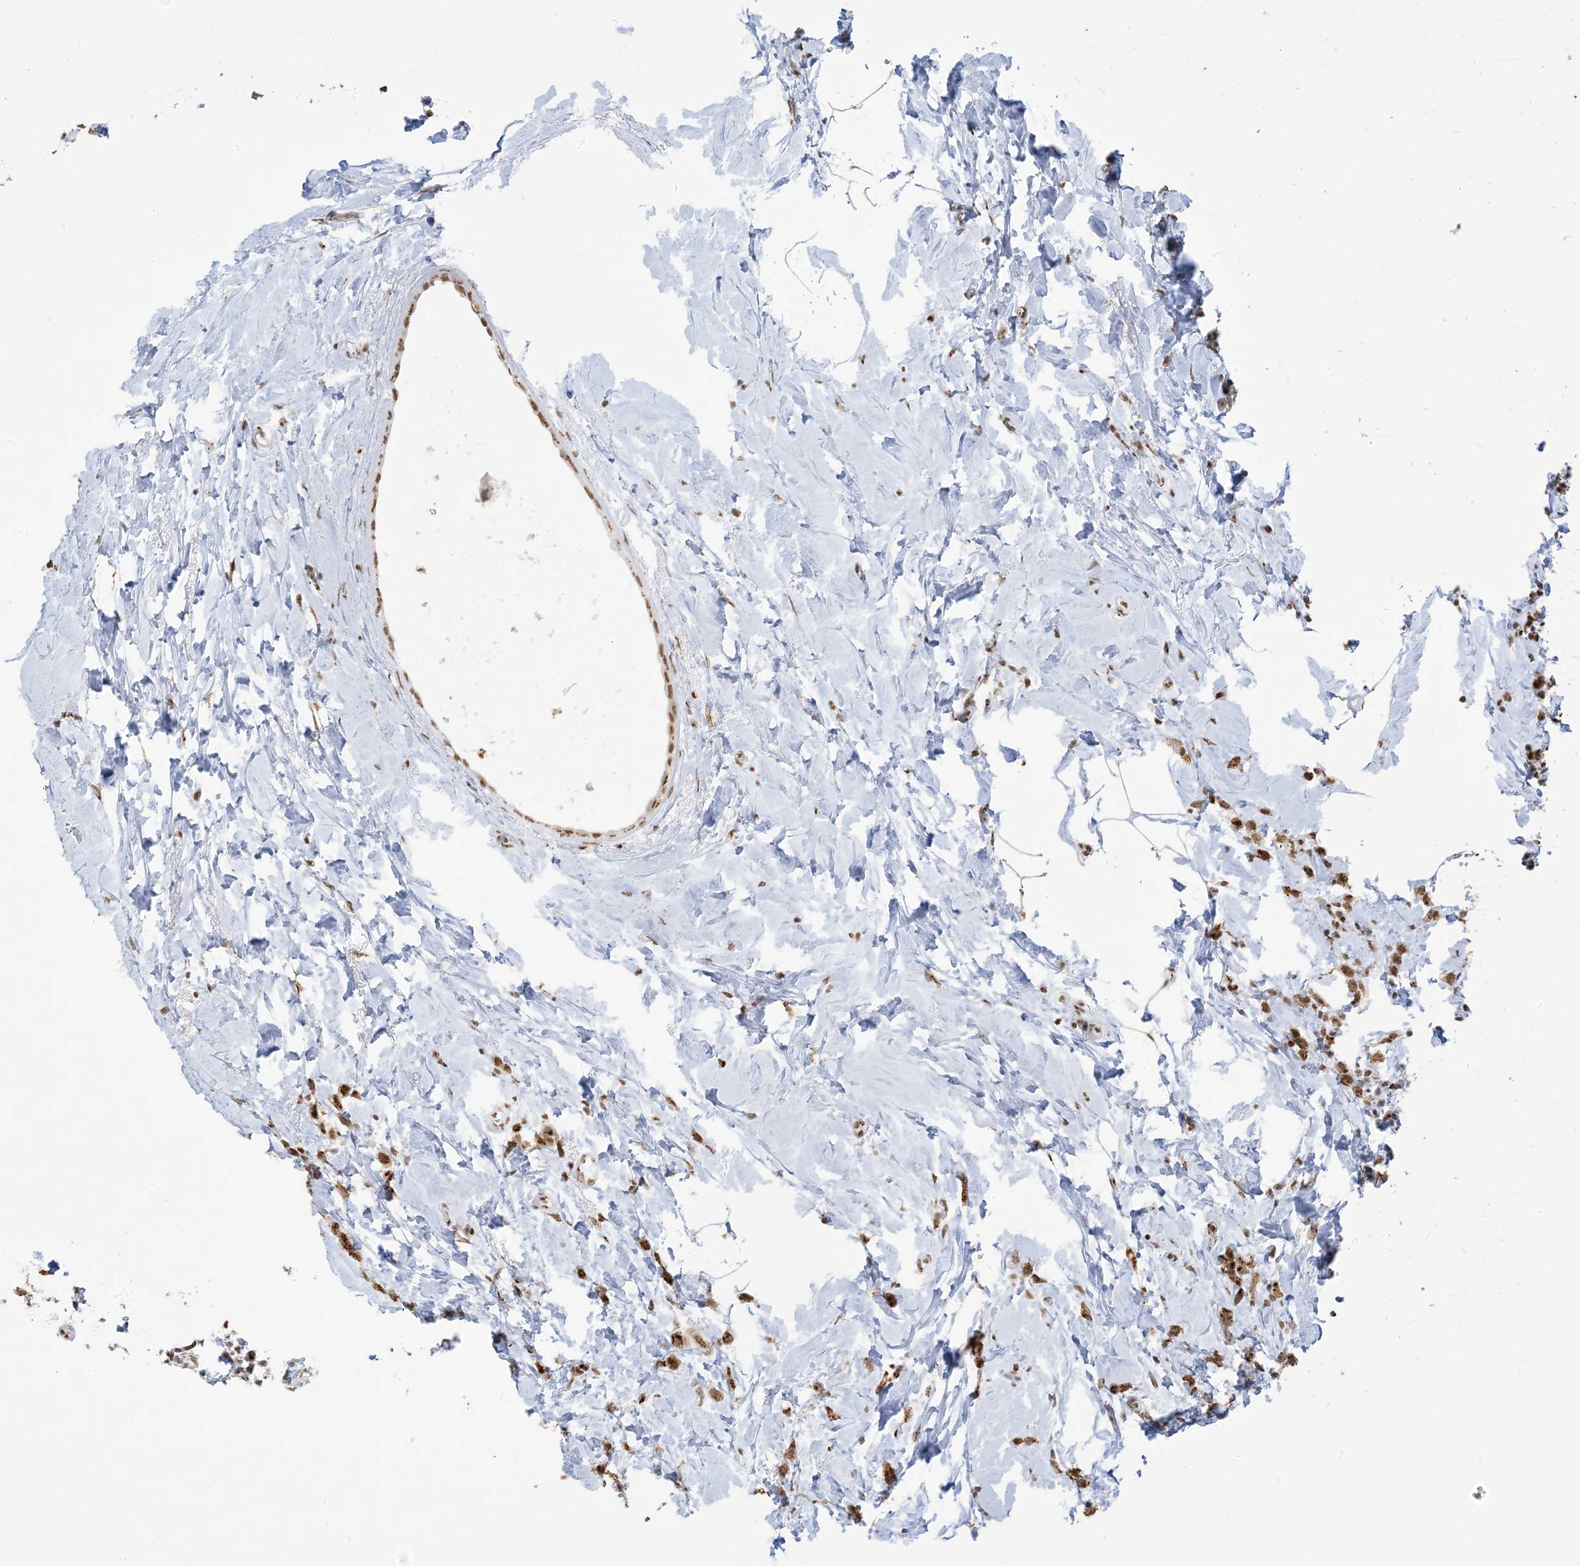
{"staining": {"intensity": "moderate", "quantity": ">75%", "location": "cytoplasmic/membranous,nuclear"}, "tissue": "breast cancer", "cell_type": "Tumor cells", "image_type": "cancer", "snomed": [{"axis": "morphology", "description": "Lobular carcinoma"}, {"axis": "topography", "description": "Breast"}], "caption": "Tumor cells display medium levels of moderate cytoplasmic/membranous and nuclear positivity in approximately >75% of cells in human breast cancer (lobular carcinoma).", "gene": "GPR107", "patient": {"sex": "female", "age": 47}}